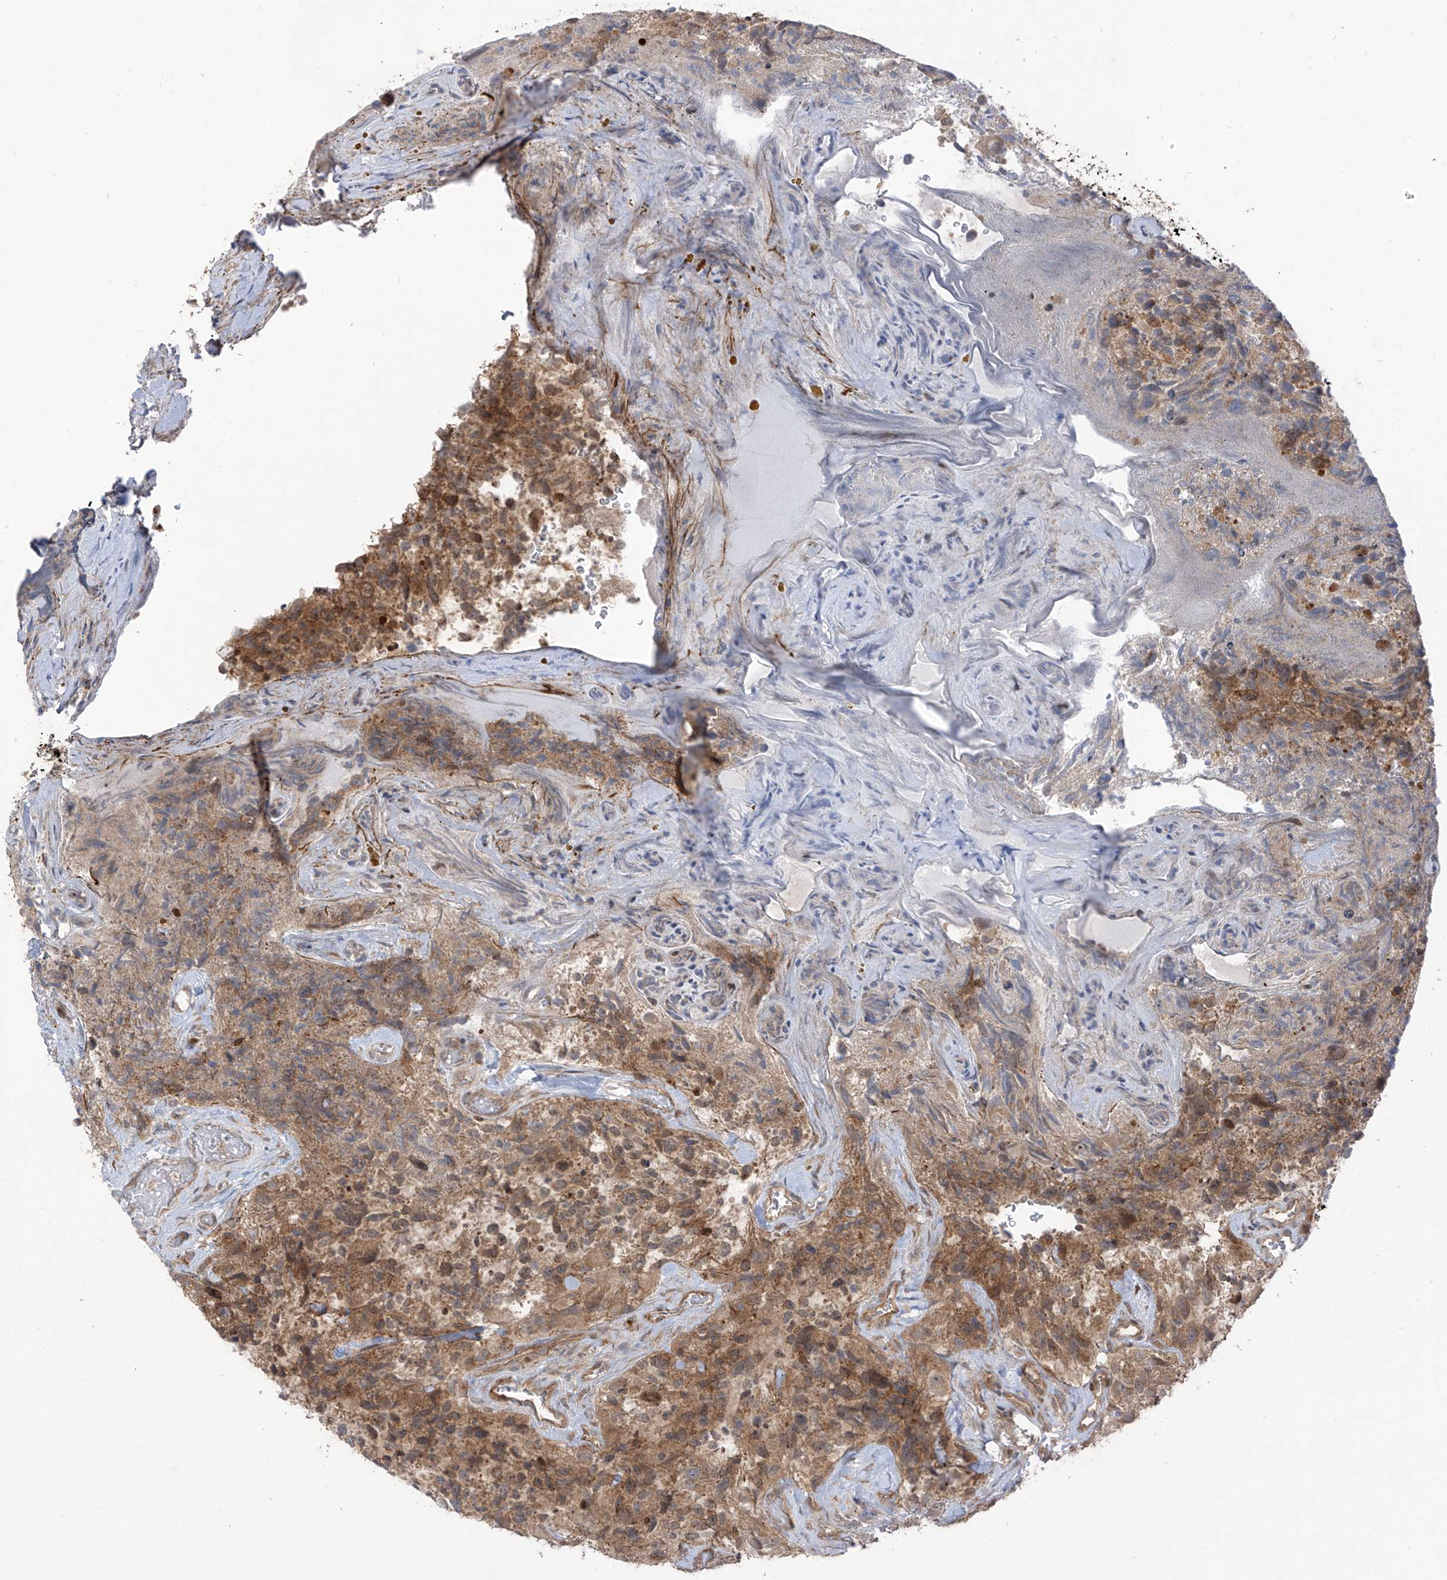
{"staining": {"intensity": "moderate", "quantity": ">75%", "location": "cytoplasmic/membranous"}, "tissue": "glioma", "cell_type": "Tumor cells", "image_type": "cancer", "snomed": [{"axis": "morphology", "description": "Glioma, malignant, High grade"}, {"axis": "topography", "description": "Brain"}], "caption": "Protein analysis of glioma tissue exhibits moderate cytoplasmic/membranous staining in approximately >75% of tumor cells.", "gene": "PDE11A", "patient": {"sex": "male", "age": 69}}